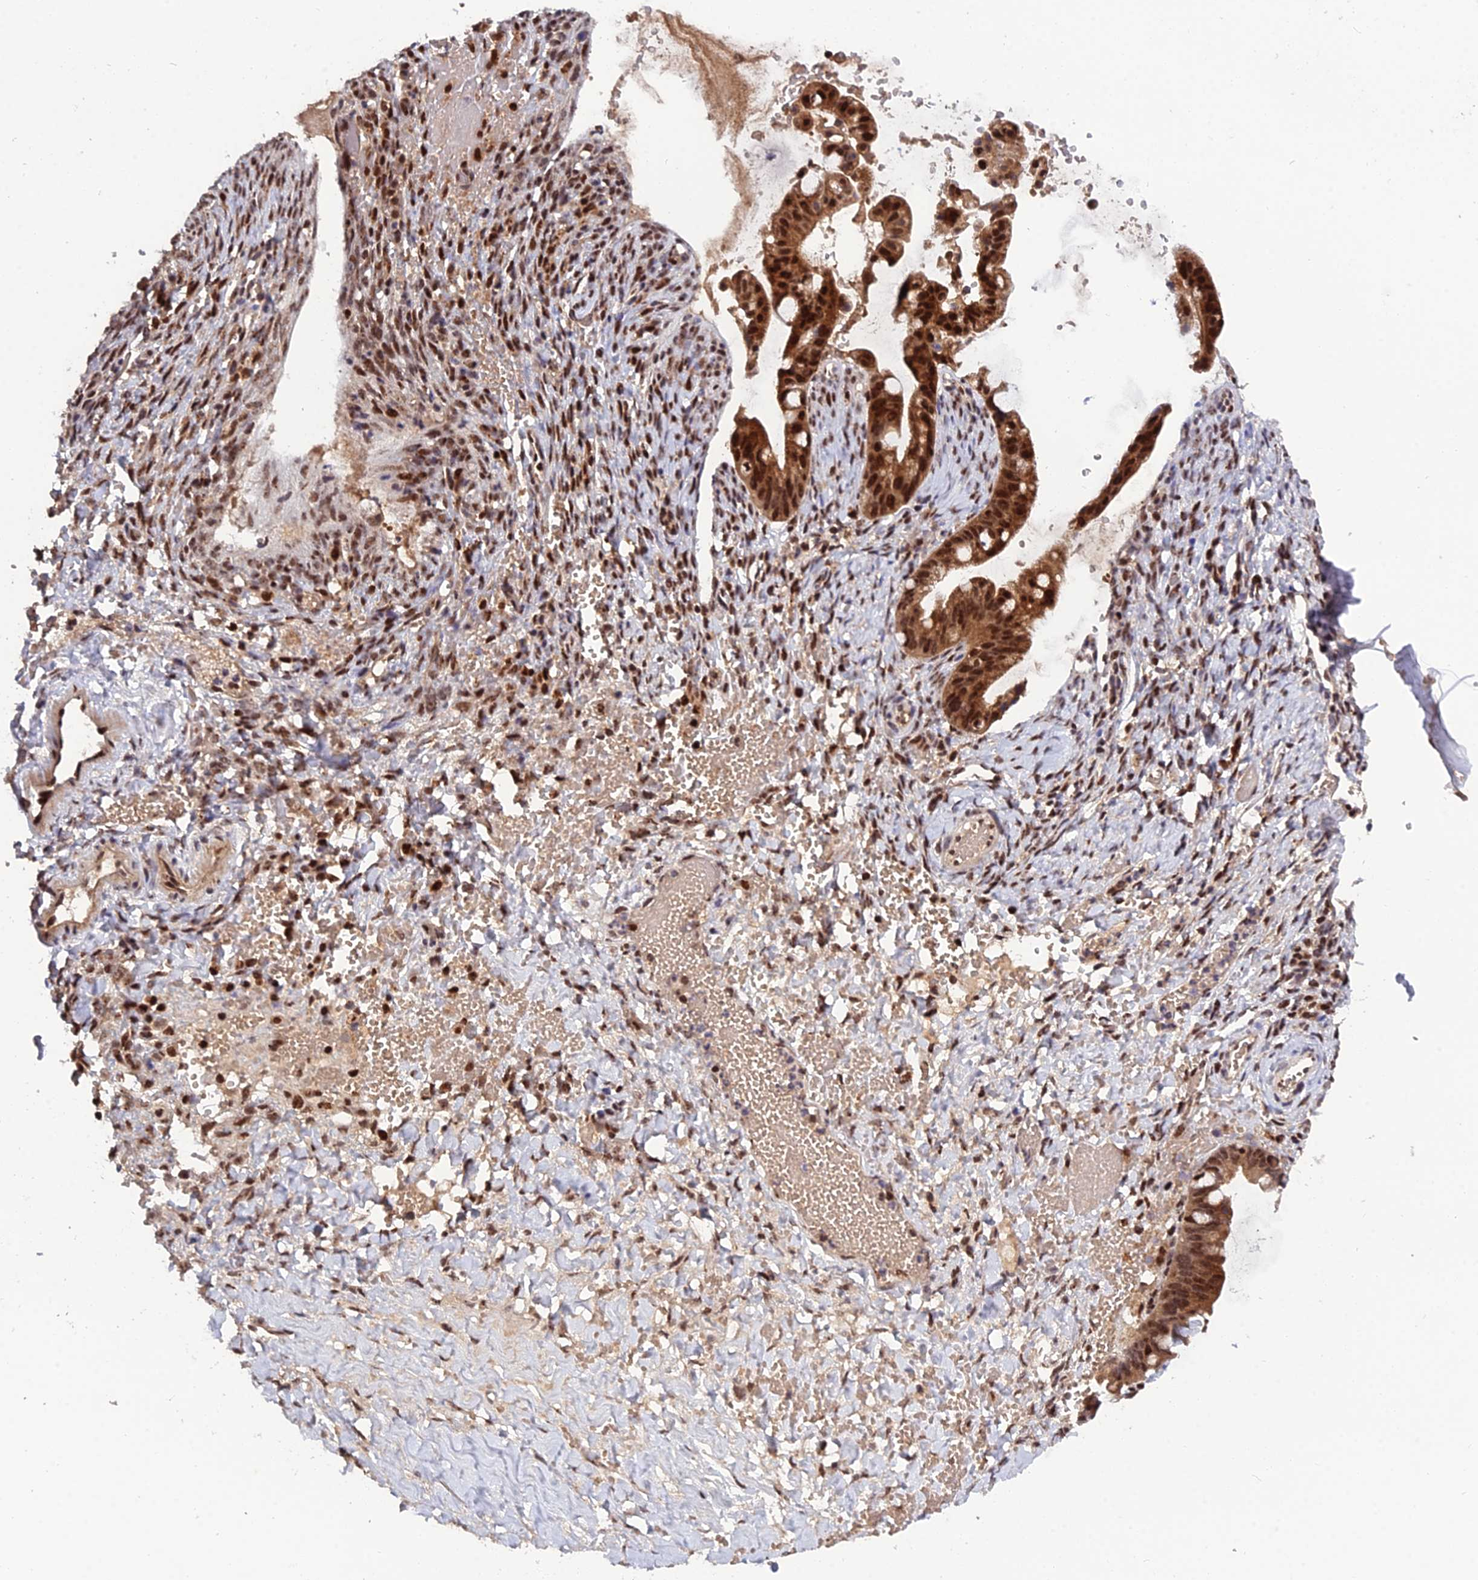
{"staining": {"intensity": "strong", "quantity": ">75%", "location": "cytoplasmic/membranous,nuclear"}, "tissue": "ovarian cancer", "cell_type": "Tumor cells", "image_type": "cancer", "snomed": [{"axis": "morphology", "description": "Cystadenocarcinoma, mucinous, NOS"}, {"axis": "topography", "description": "Ovary"}], "caption": "A brown stain labels strong cytoplasmic/membranous and nuclear positivity of a protein in human ovarian cancer tumor cells.", "gene": "ARL2", "patient": {"sex": "female", "age": 73}}